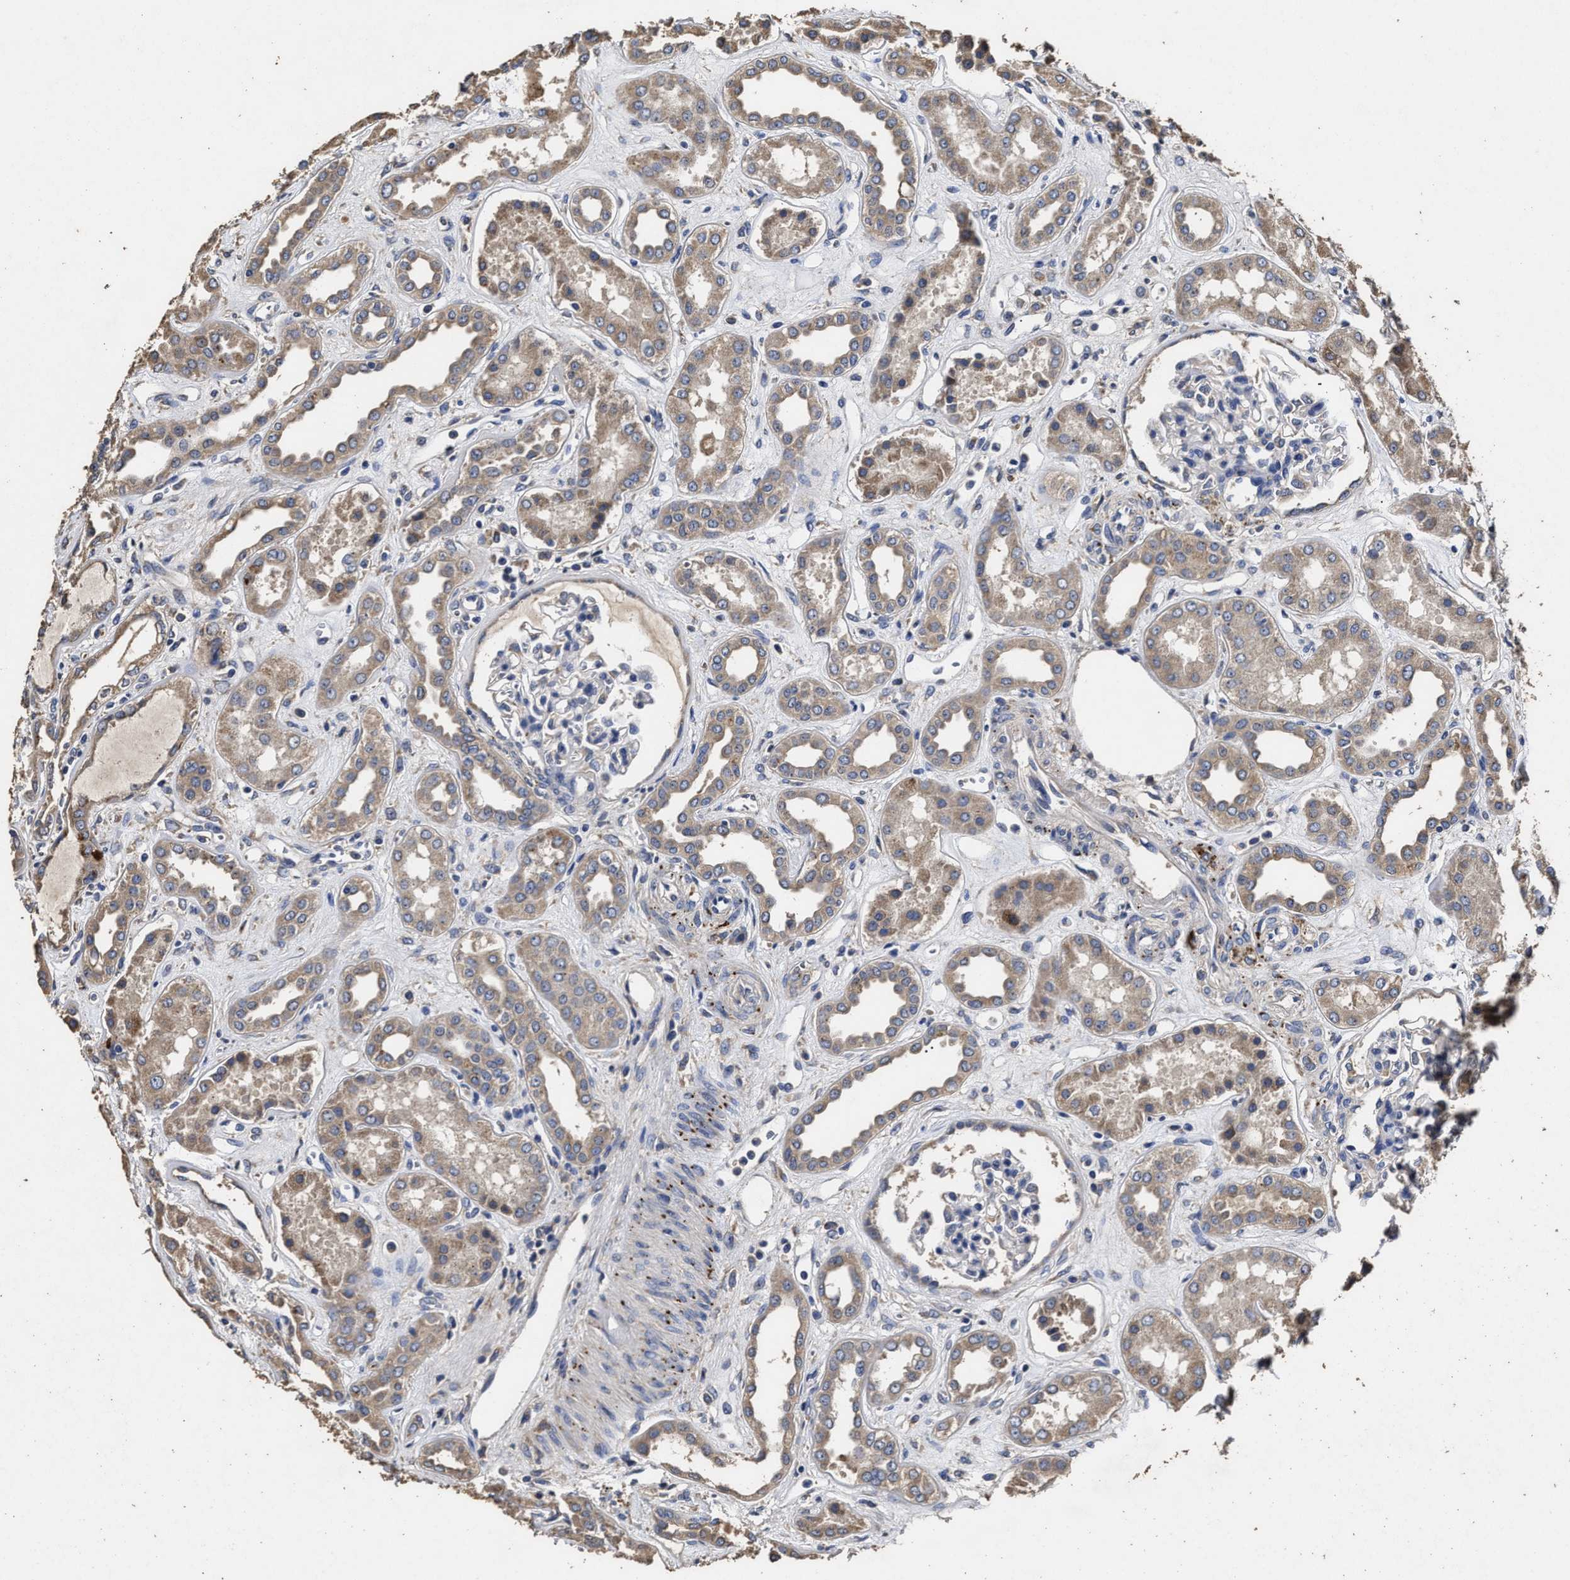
{"staining": {"intensity": "weak", "quantity": "<25%", "location": "cytoplasmic/membranous"}, "tissue": "kidney", "cell_type": "Cells in glomeruli", "image_type": "normal", "snomed": [{"axis": "morphology", "description": "Normal tissue, NOS"}, {"axis": "topography", "description": "Kidney"}], "caption": "Immunohistochemistry photomicrograph of unremarkable human kidney stained for a protein (brown), which demonstrates no expression in cells in glomeruli.", "gene": "PPM1K", "patient": {"sex": "male", "age": 59}}